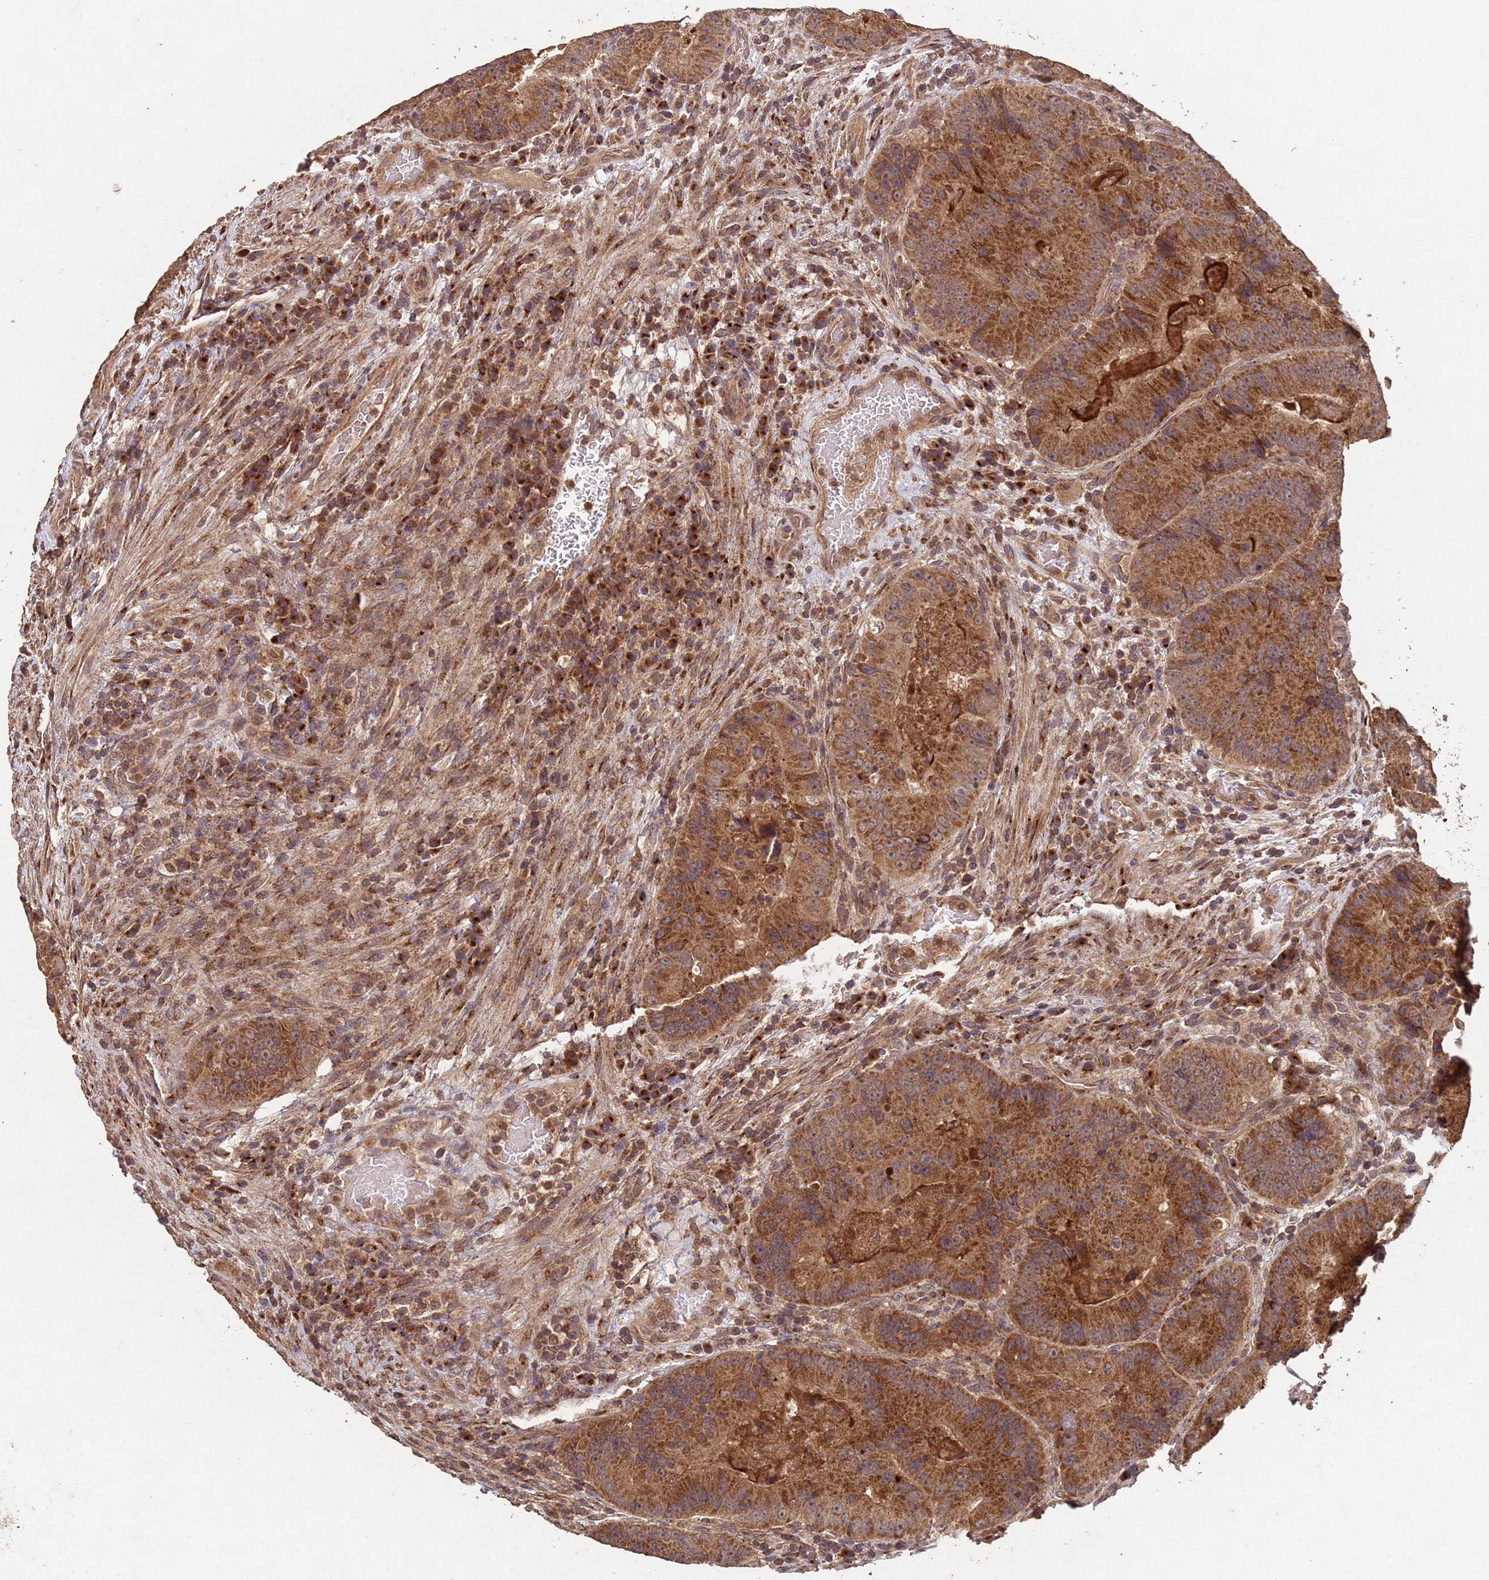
{"staining": {"intensity": "strong", "quantity": ">75%", "location": "cytoplasmic/membranous"}, "tissue": "colorectal cancer", "cell_type": "Tumor cells", "image_type": "cancer", "snomed": [{"axis": "morphology", "description": "Adenocarcinoma, NOS"}, {"axis": "topography", "description": "Colon"}], "caption": "Immunohistochemistry image of human colorectal adenocarcinoma stained for a protein (brown), which reveals high levels of strong cytoplasmic/membranous expression in about >75% of tumor cells.", "gene": "FASTKD1", "patient": {"sex": "female", "age": 86}}